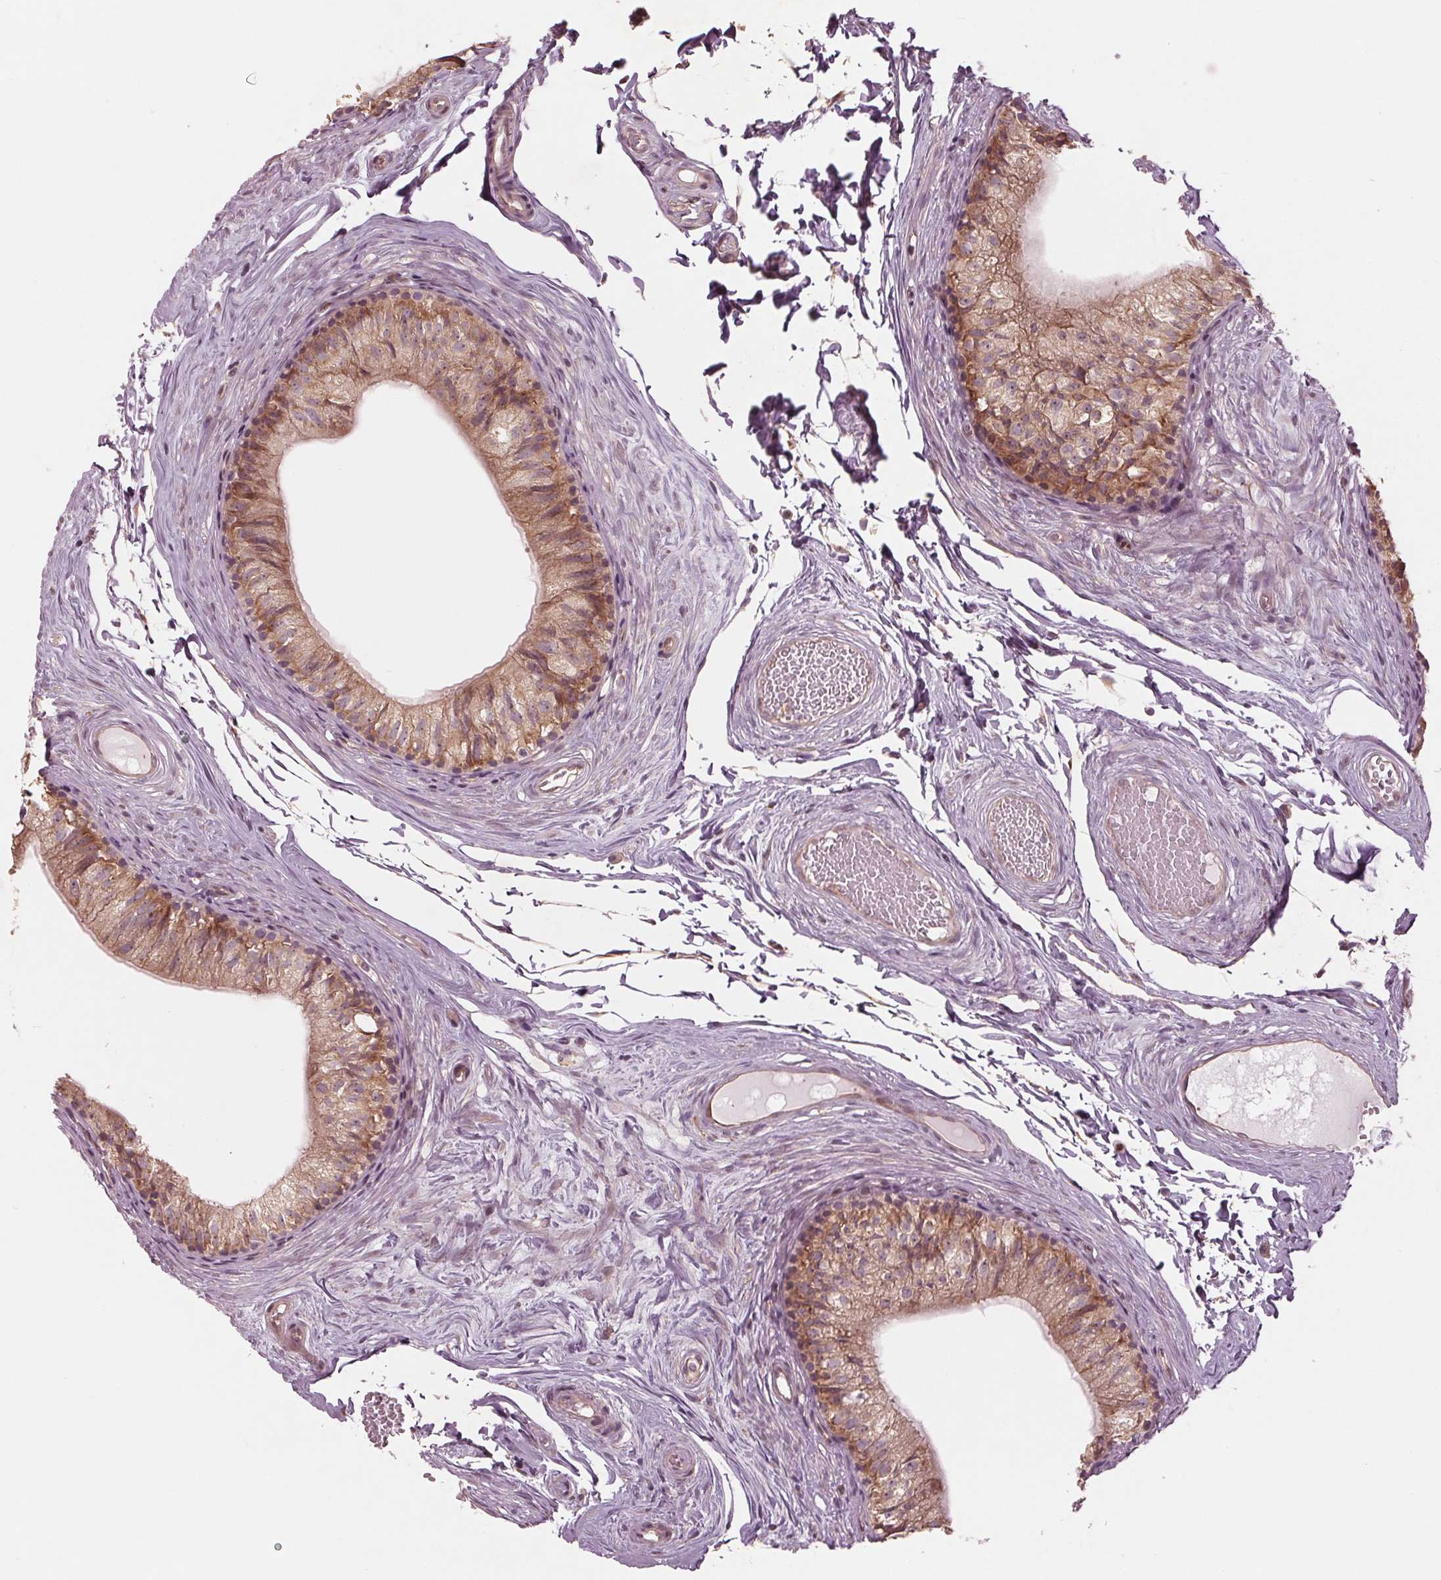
{"staining": {"intensity": "moderate", "quantity": ">75%", "location": "cytoplasmic/membranous"}, "tissue": "epididymis", "cell_type": "Glandular cells", "image_type": "normal", "snomed": [{"axis": "morphology", "description": "Normal tissue, NOS"}, {"axis": "topography", "description": "Epididymis"}], "caption": "A medium amount of moderate cytoplasmic/membranous expression is appreciated in about >75% of glandular cells in normal epididymis.", "gene": "CMIP", "patient": {"sex": "male", "age": 45}}